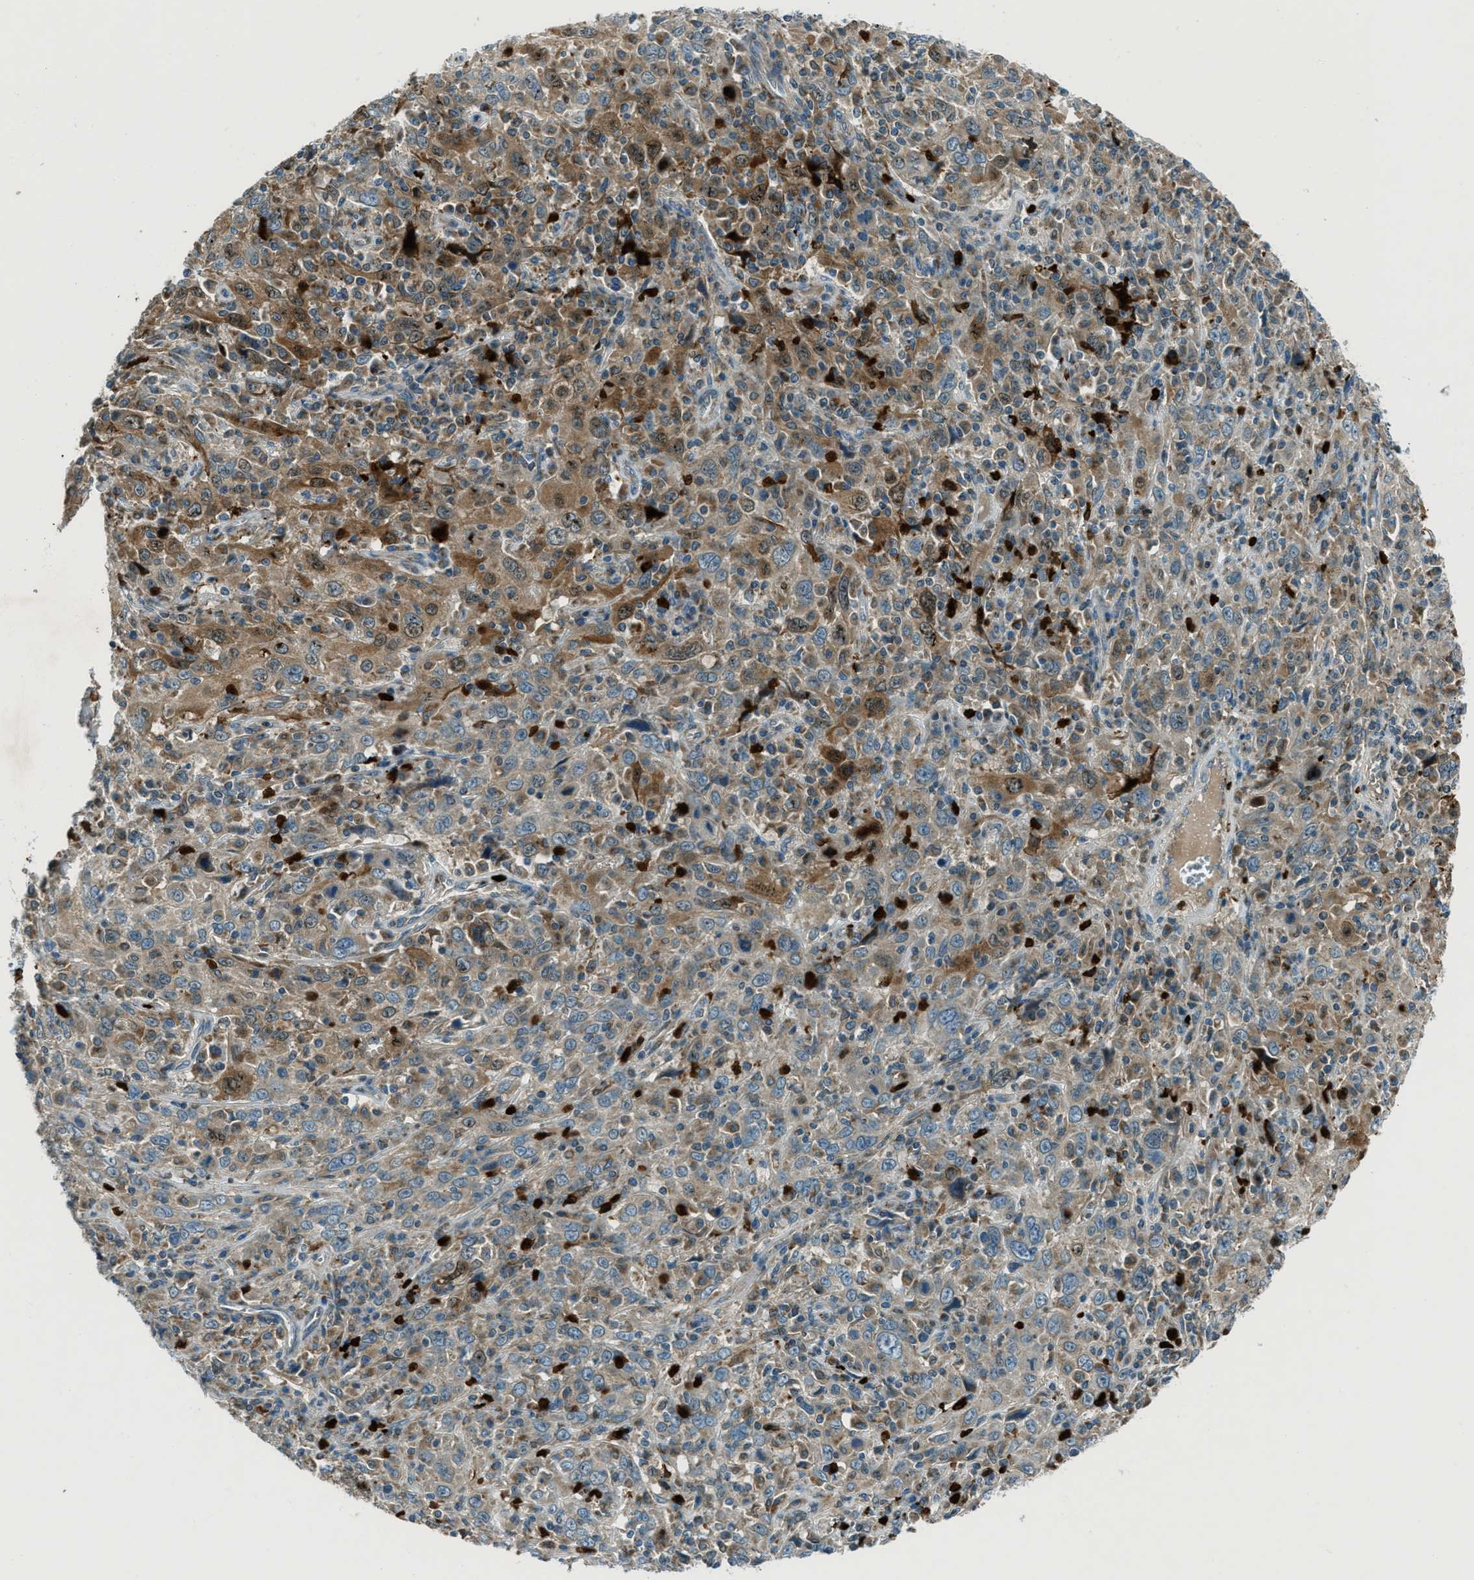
{"staining": {"intensity": "moderate", "quantity": ">75%", "location": "cytoplasmic/membranous"}, "tissue": "cervical cancer", "cell_type": "Tumor cells", "image_type": "cancer", "snomed": [{"axis": "morphology", "description": "Squamous cell carcinoma, NOS"}, {"axis": "topography", "description": "Cervix"}], "caption": "Immunohistochemical staining of cervical squamous cell carcinoma reveals moderate cytoplasmic/membranous protein expression in approximately >75% of tumor cells.", "gene": "FAR1", "patient": {"sex": "female", "age": 46}}